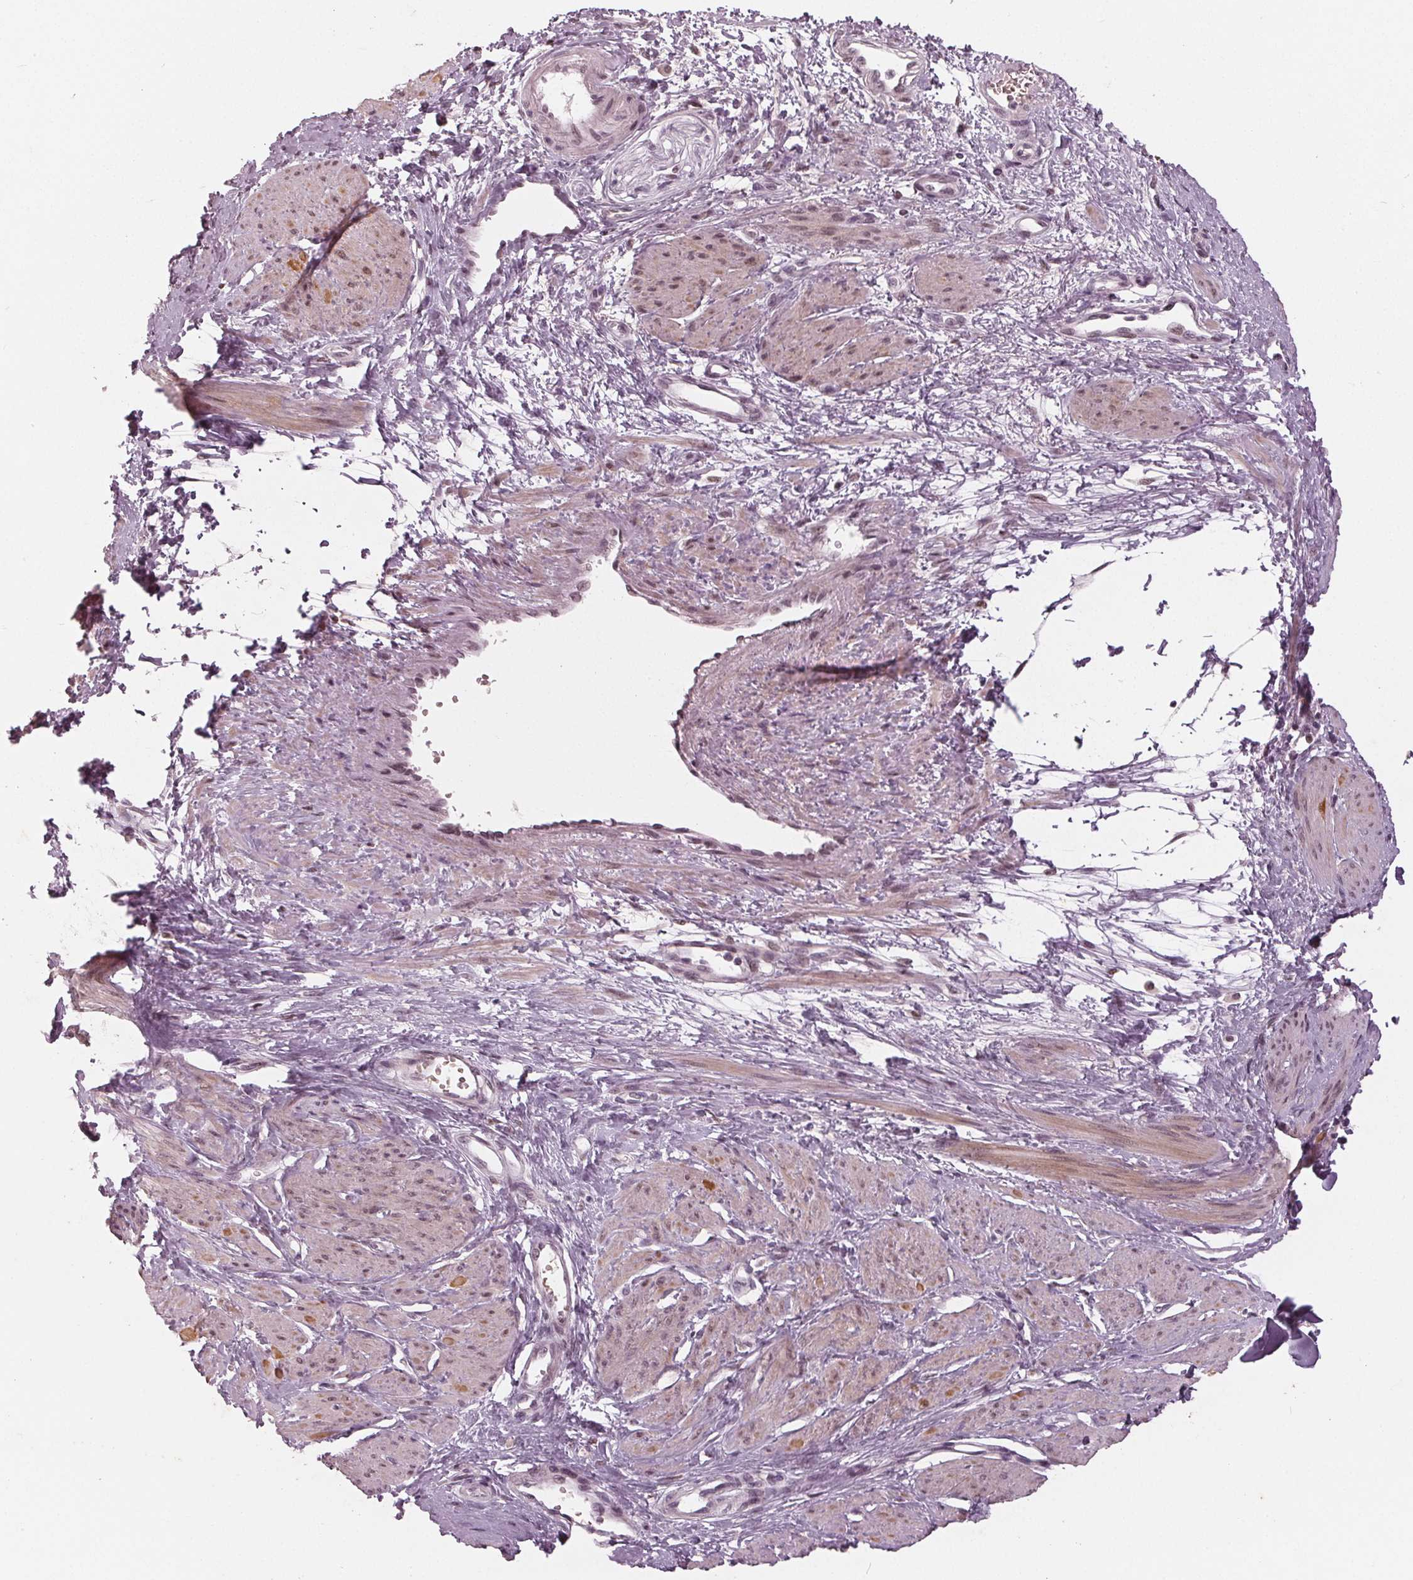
{"staining": {"intensity": "weak", "quantity": "<25%", "location": "nuclear"}, "tissue": "smooth muscle", "cell_type": "Smooth muscle cells", "image_type": "normal", "snomed": [{"axis": "morphology", "description": "Normal tissue, NOS"}, {"axis": "topography", "description": "Smooth muscle"}, {"axis": "topography", "description": "Uterus"}], "caption": "The immunohistochemistry histopathology image has no significant expression in smooth muscle cells of smooth muscle.", "gene": "DNMT3L", "patient": {"sex": "female", "age": 39}}